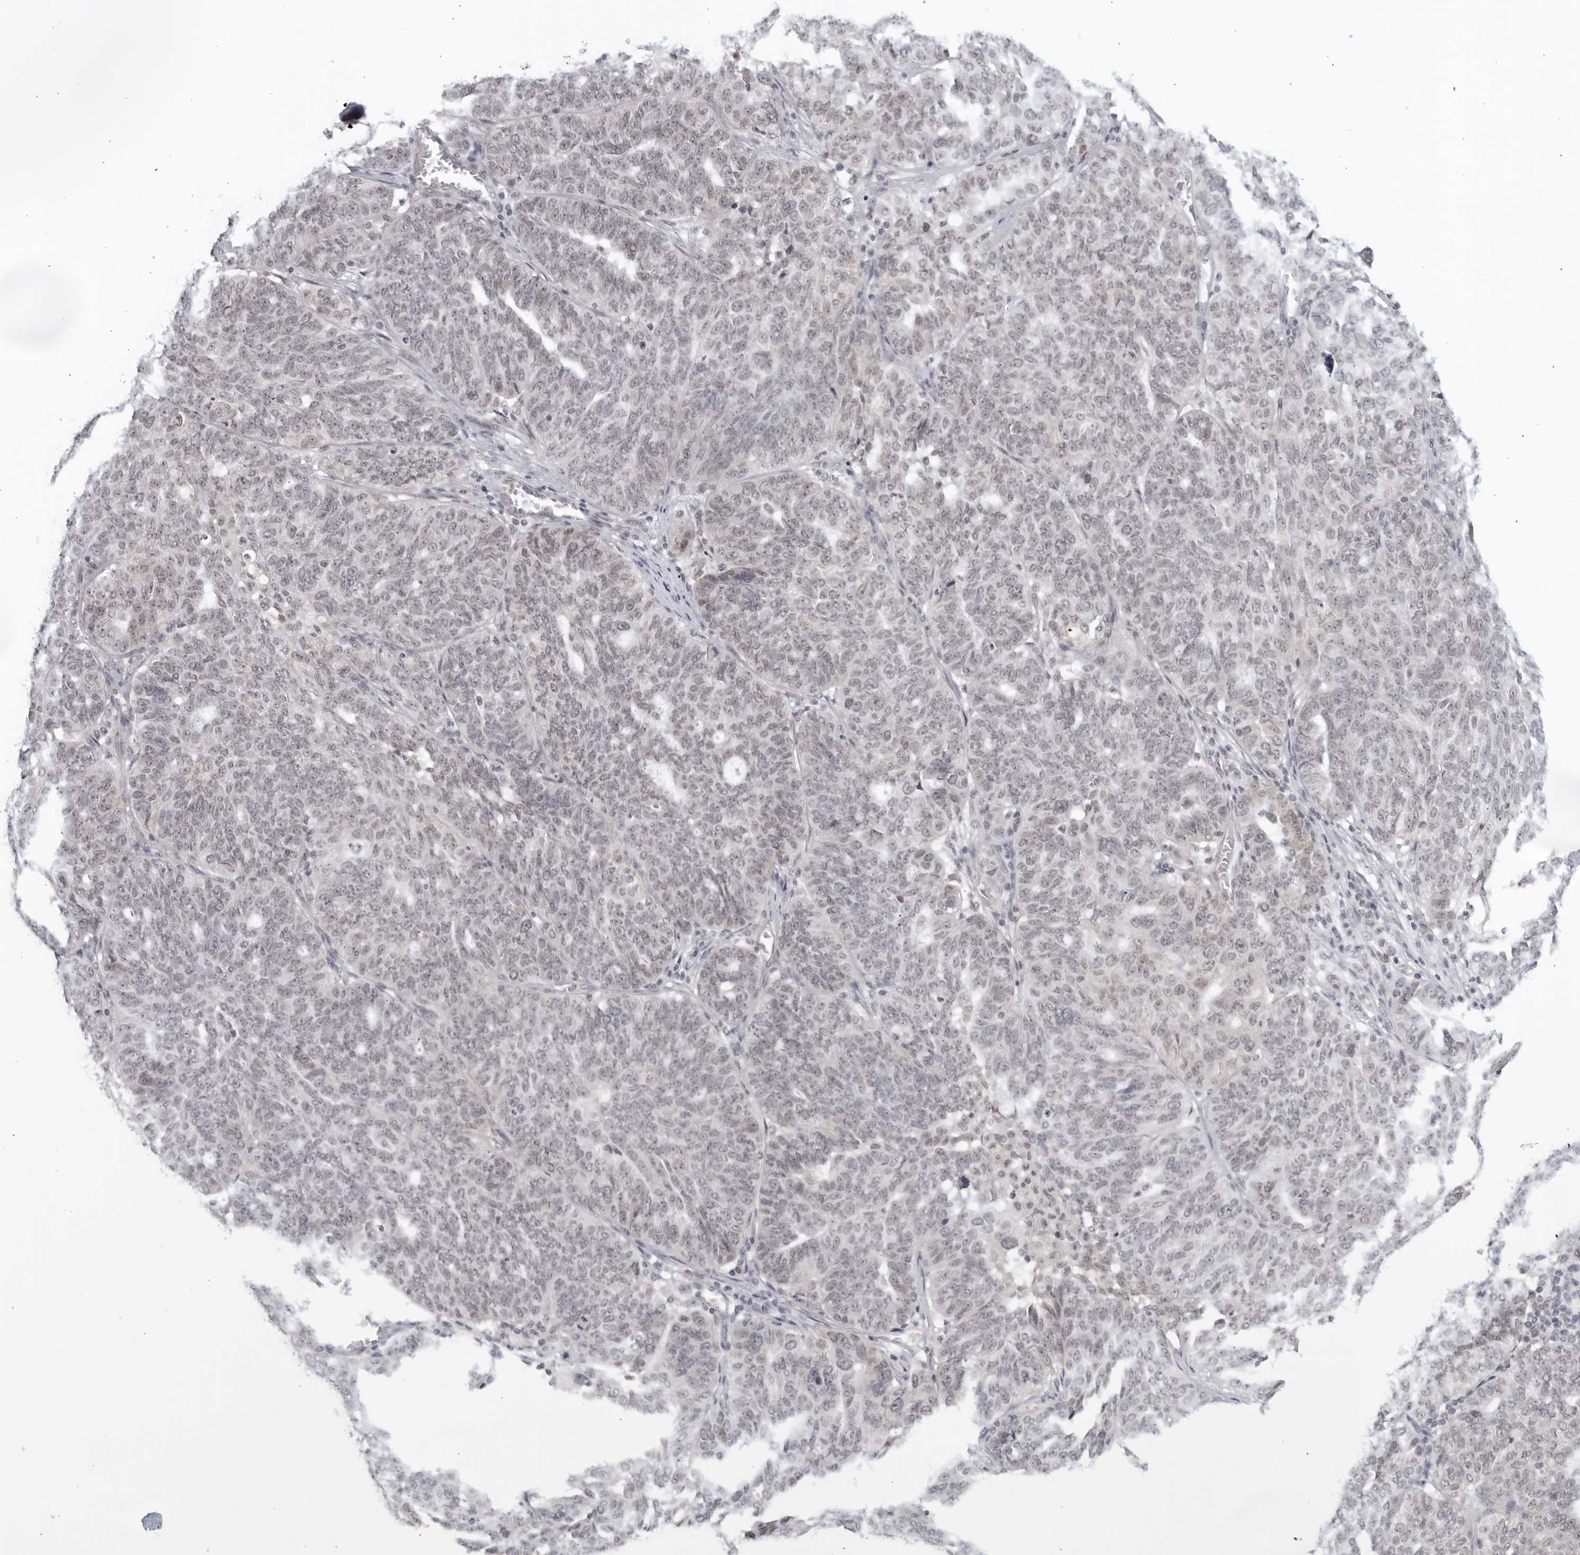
{"staining": {"intensity": "weak", "quantity": "<25%", "location": "nuclear"}, "tissue": "ovarian cancer", "cell_type": "Tumor cells", "image_type": "cancer", "snomed": [{"axis": "morphology", "description": "Cystadenocarcinoma, serous, NOS"}, {"axis": "topography", "description": "Ovary"}], "caption": "A photomicrograph of human serous cystadenocarcinoma (ovarian) is negative for staining in tumor cells.", "gene": "RAB11FIP3", "patient": {"sex": "female", "age": 59}}